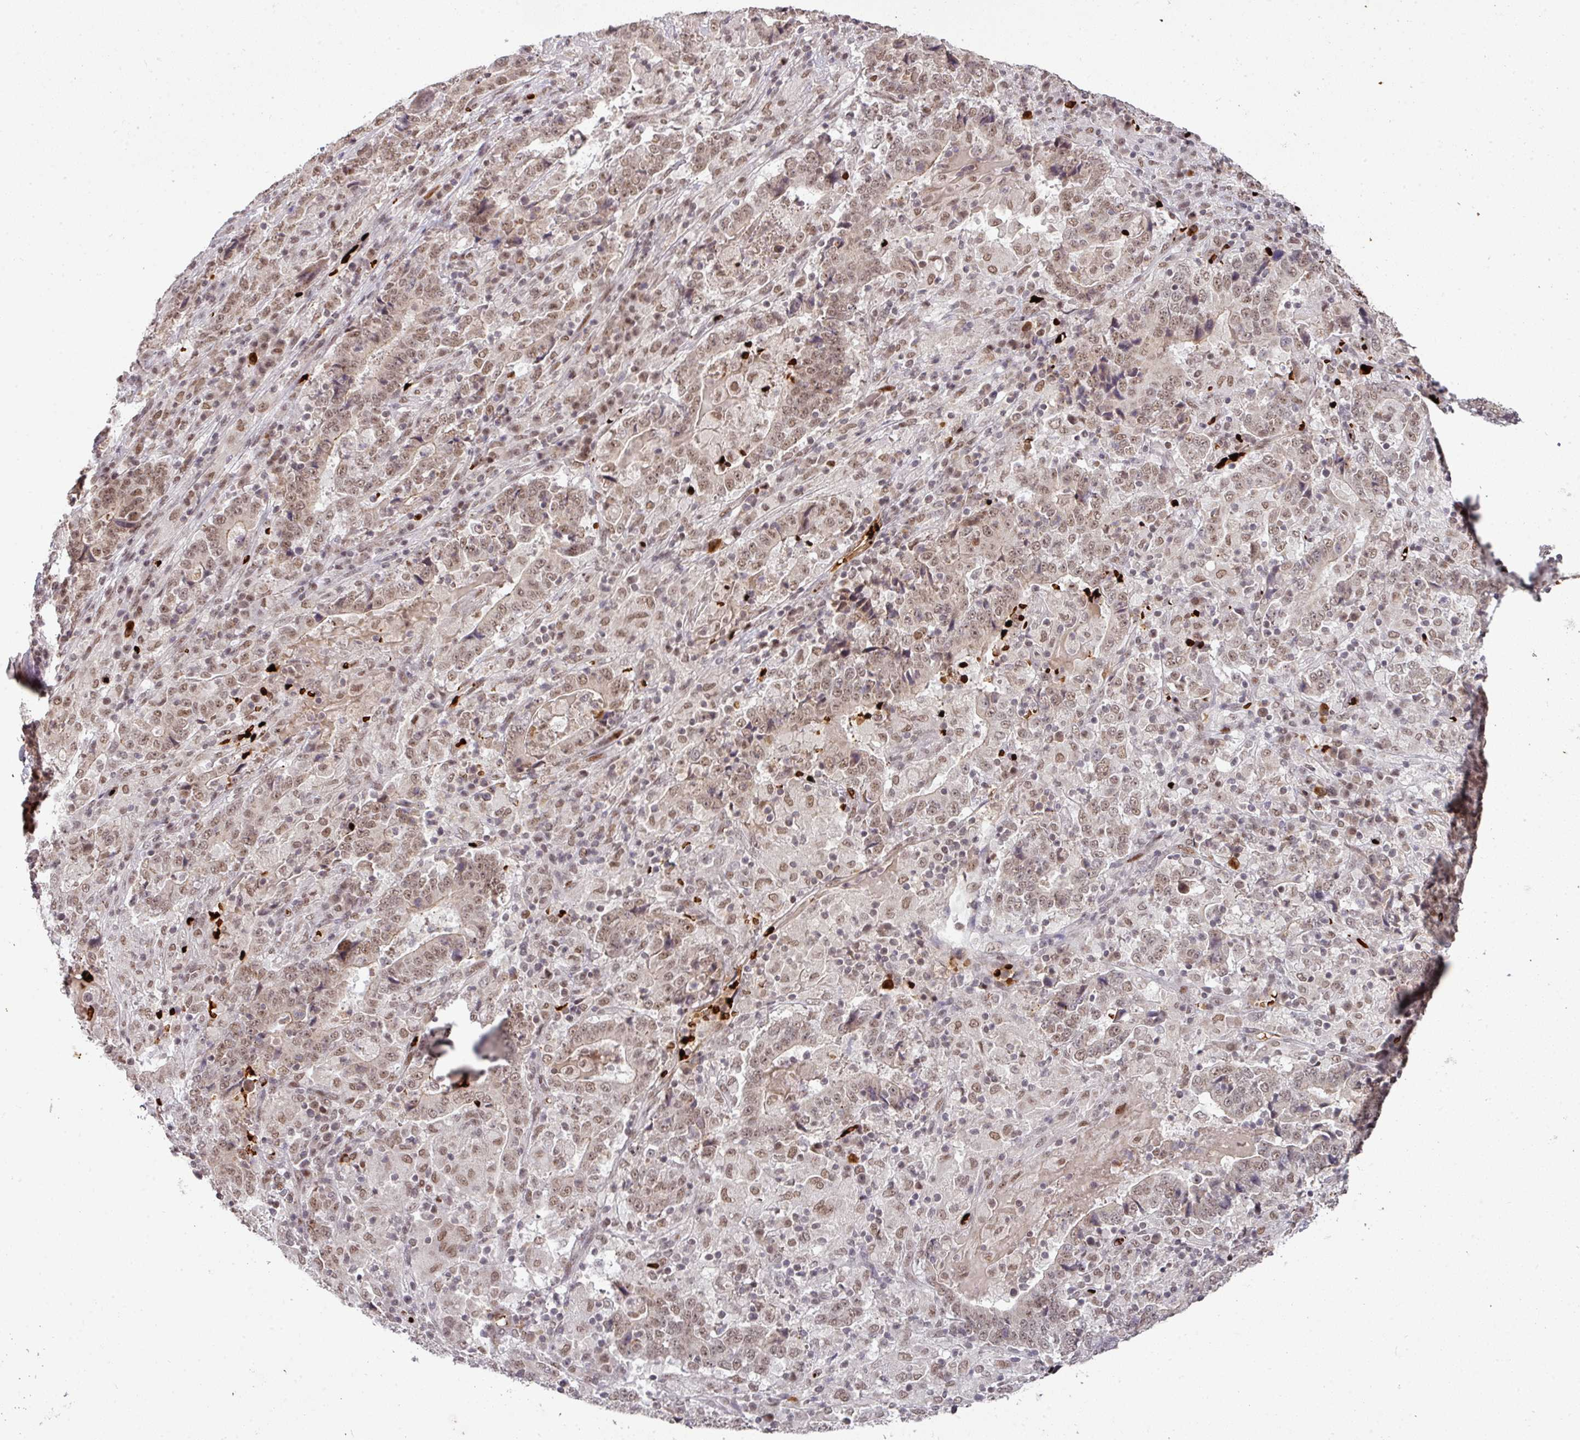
{"staining": {"intensity": "weak", "quantity": ">75%", "location": "nuclear"}, "tissue": "stomach cancer", "cell_type": "Tumor cells", "image_type": "cancer", "snomed": [{"axis": "morphology", "description": "Normal tissue, NOS"}, {"axis": "morphology", "description": "Adenocarcinoma, NOS"}, {"axis": "topography", "description": "Stomach, upper"}, {"axis": "topography", "description": "Stomach"}], "caption": "Stomach cancer stained for a protein (brown) displays weak nuclear positive expression in about >75% of tumor cells.", "gene": "NEIL1", "patient": {"sex": "male", "age": 59}}